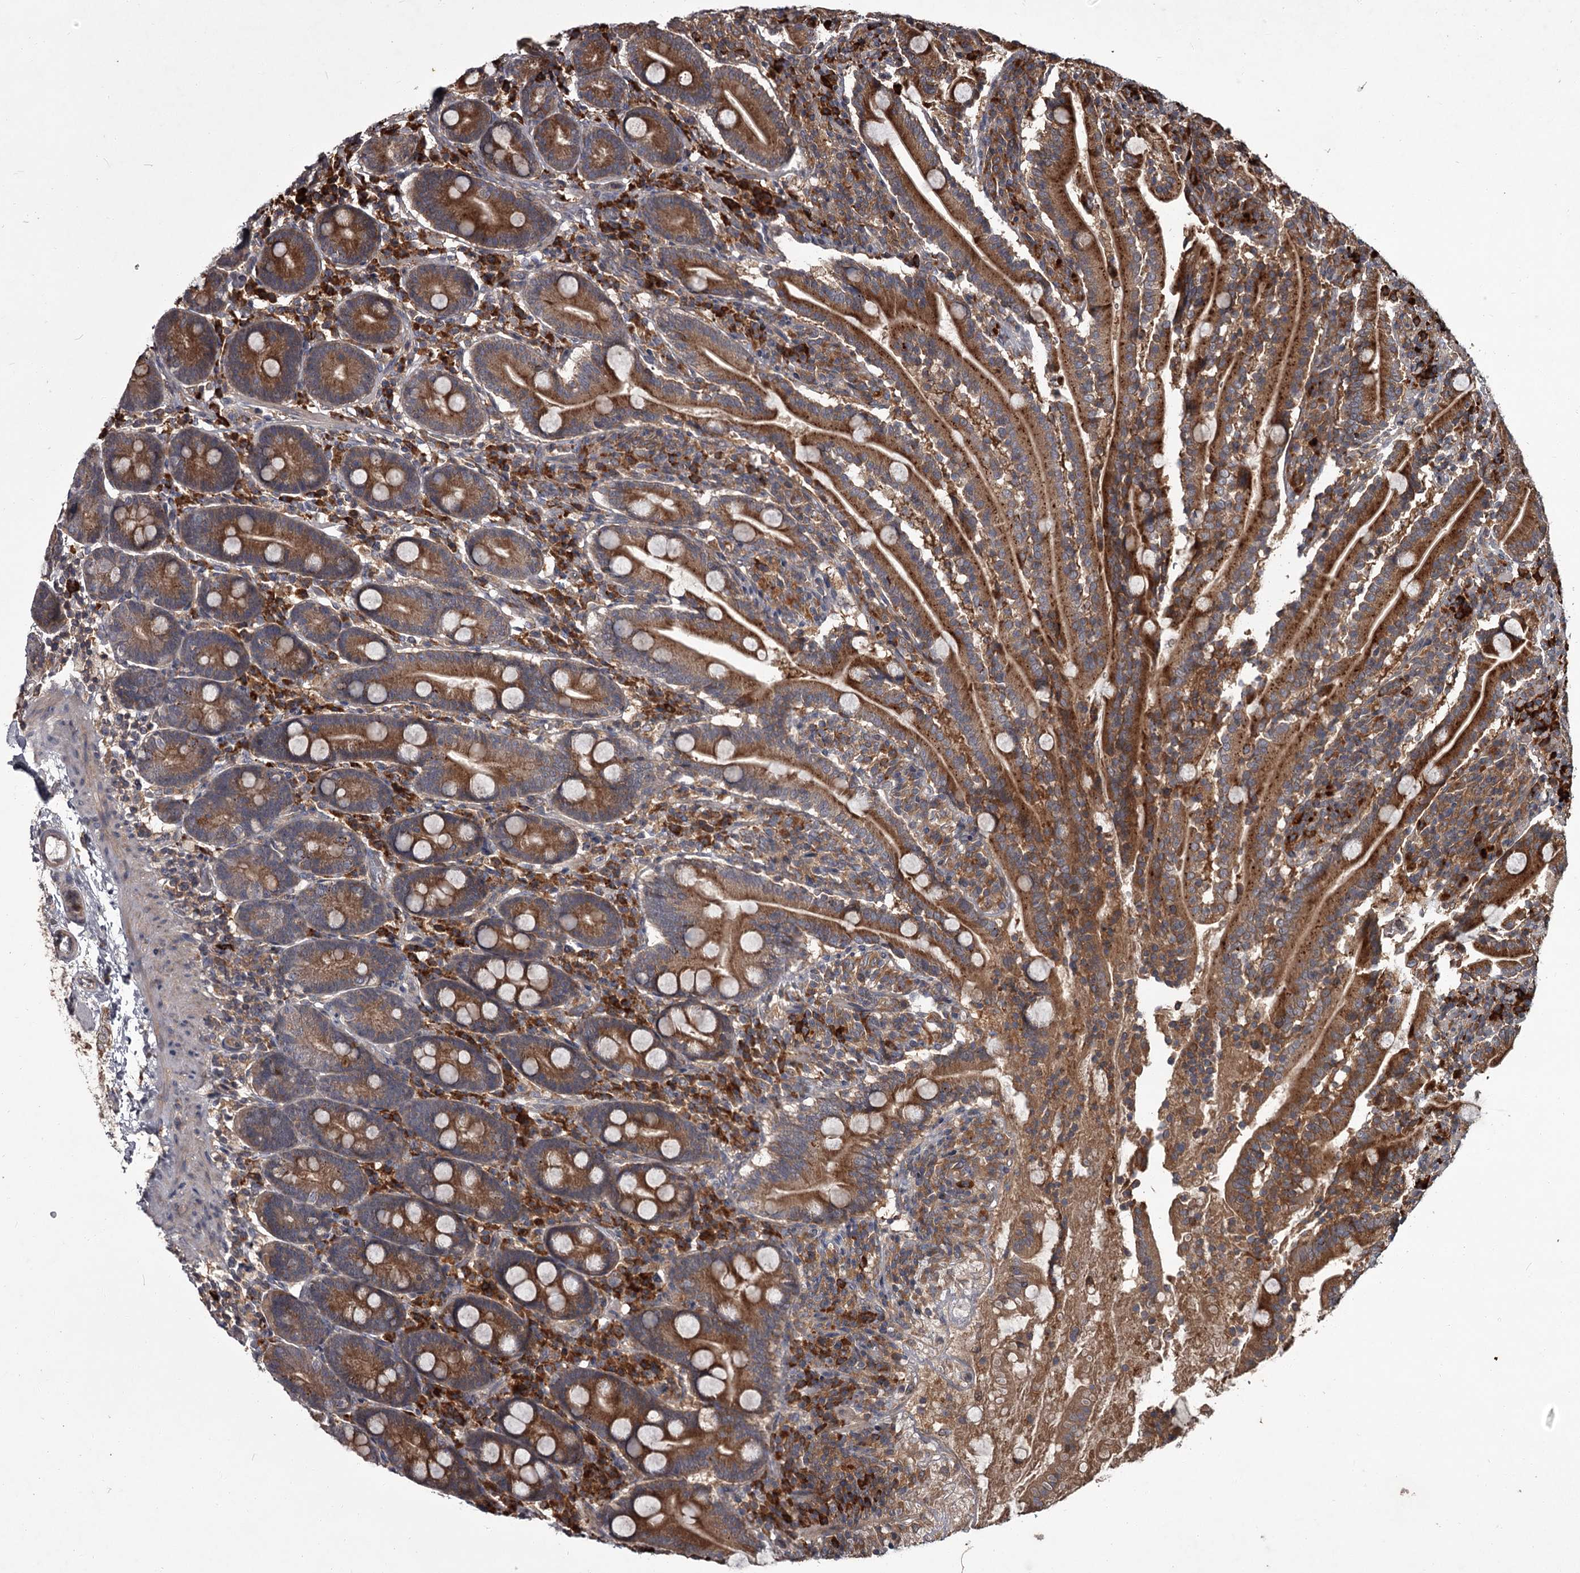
{"staining": {"intensity": "strong", "quantity": ">75%", "location": "cytoplasmic/membranous"}, "tissue": "duodenum", "cell_type": "Glandular cells", "image_type": "normal", "snomed": [{"axis": "morphology", "description": "Normal tissue, NOS"}, {"axis": "topography", "description": "Duodenum"}], "caption": "Immunohistochemistry micrograph of benign duodenum: duodenum stained using IHC reveals high levels of strong protein expression localized specifically in the cytoplasmic/membranous of glandular cells, appearing as a cytoplasmic/membranous brown color.", "gene": "UNC93B1", "patient": {"sex": "male", "age": 35}}